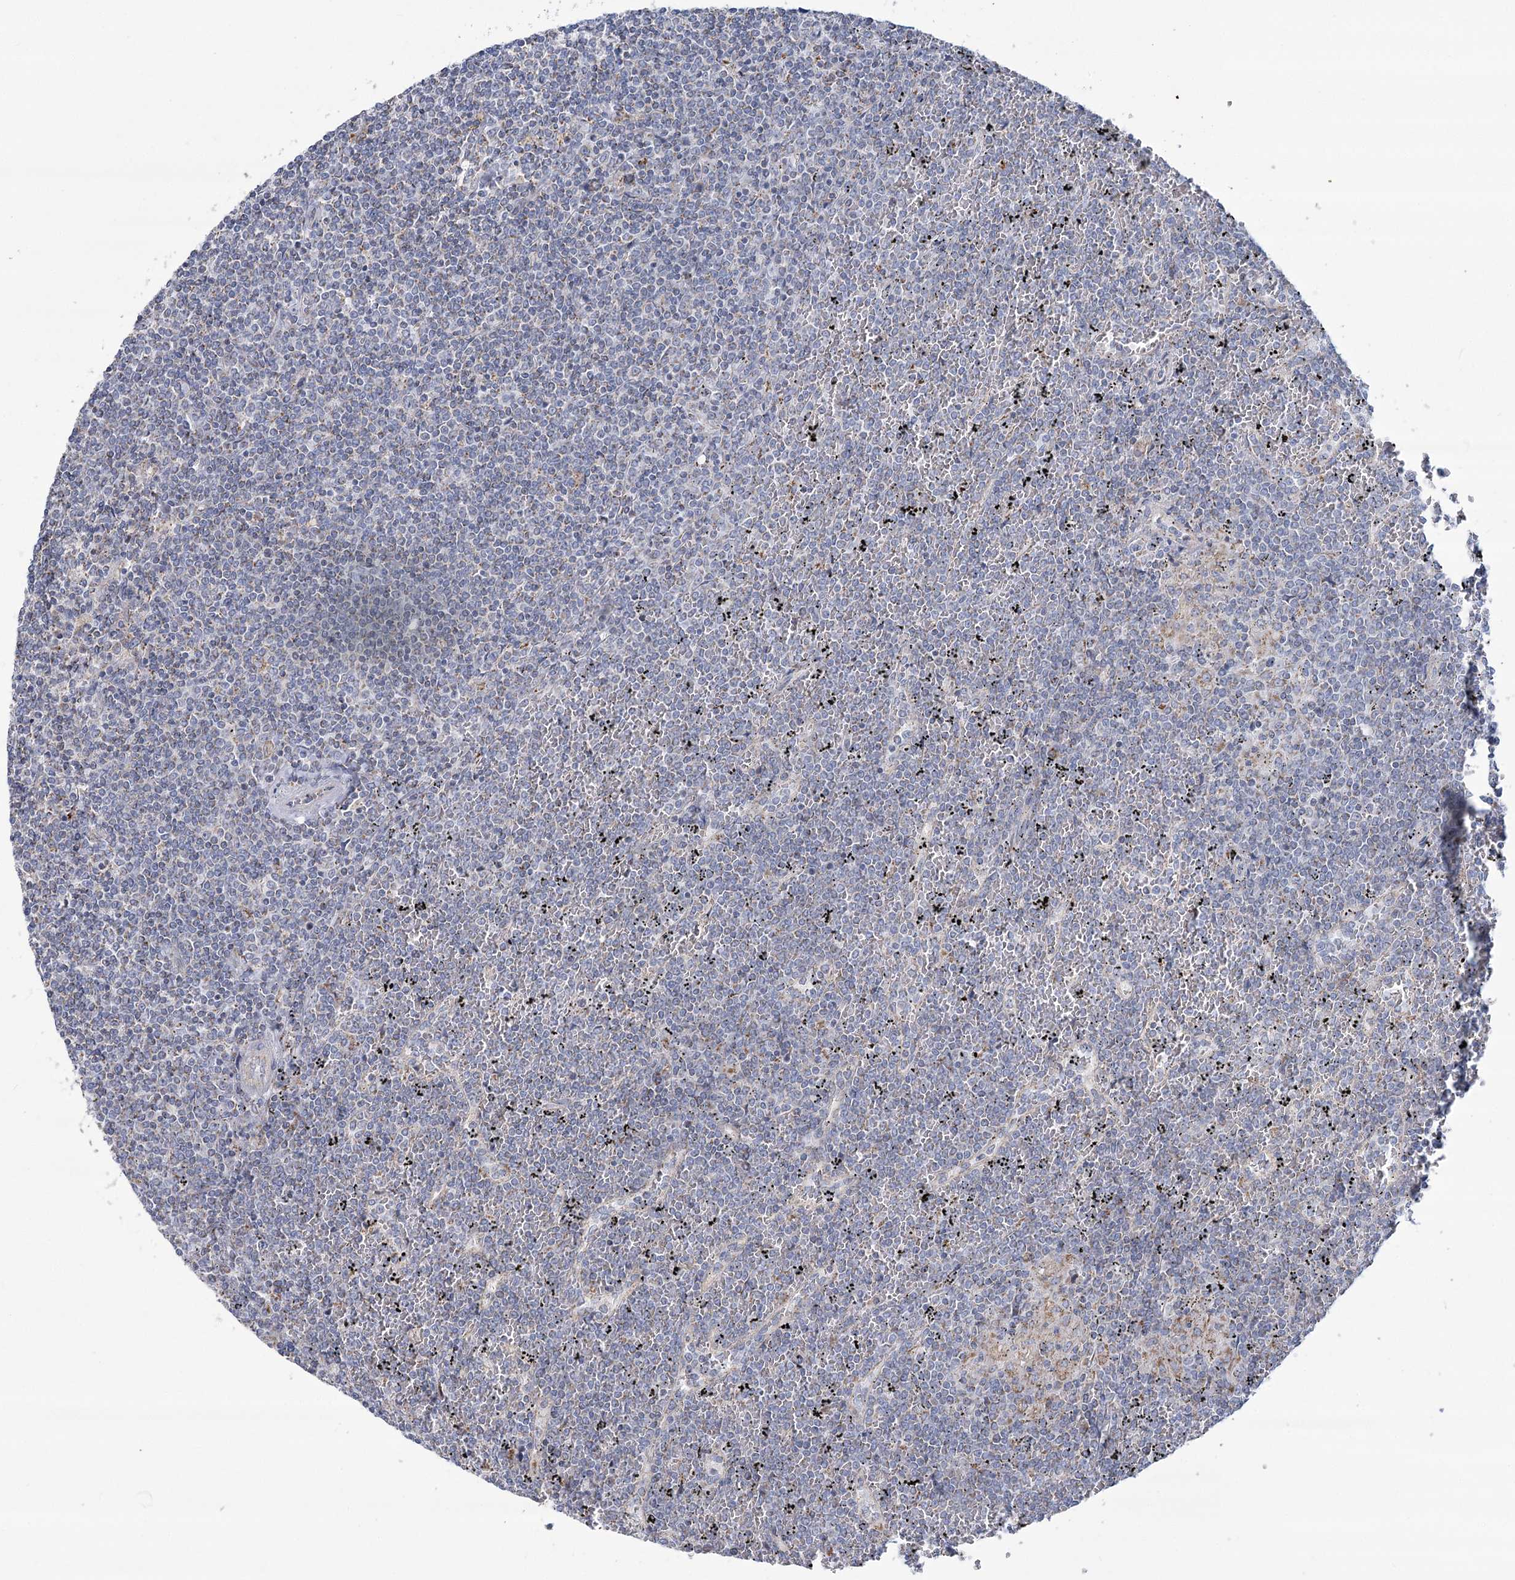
{"staining": {"intensity": "negative", "quantity": "none", "location": "none"}, "tissue": "lymphoma", "cell_type": "Tumor cells", "image_type": "cancer", "snomed": [{"axis": "morphology", "description": "Malignant lymphoma, non-Hodgkin's type, Low grade"}, {"axis": "topography", "description": "Spleen"}], "caption": "Immunohistochemistry photomicrograph of neoplastic tissue: lymphoma stained with DAB (3,3'-diaminobenzidine) shows no significant protein positivity in tumor cells.", "gene": "SNX7", "patient": {"sex": "female", "age": 19}}